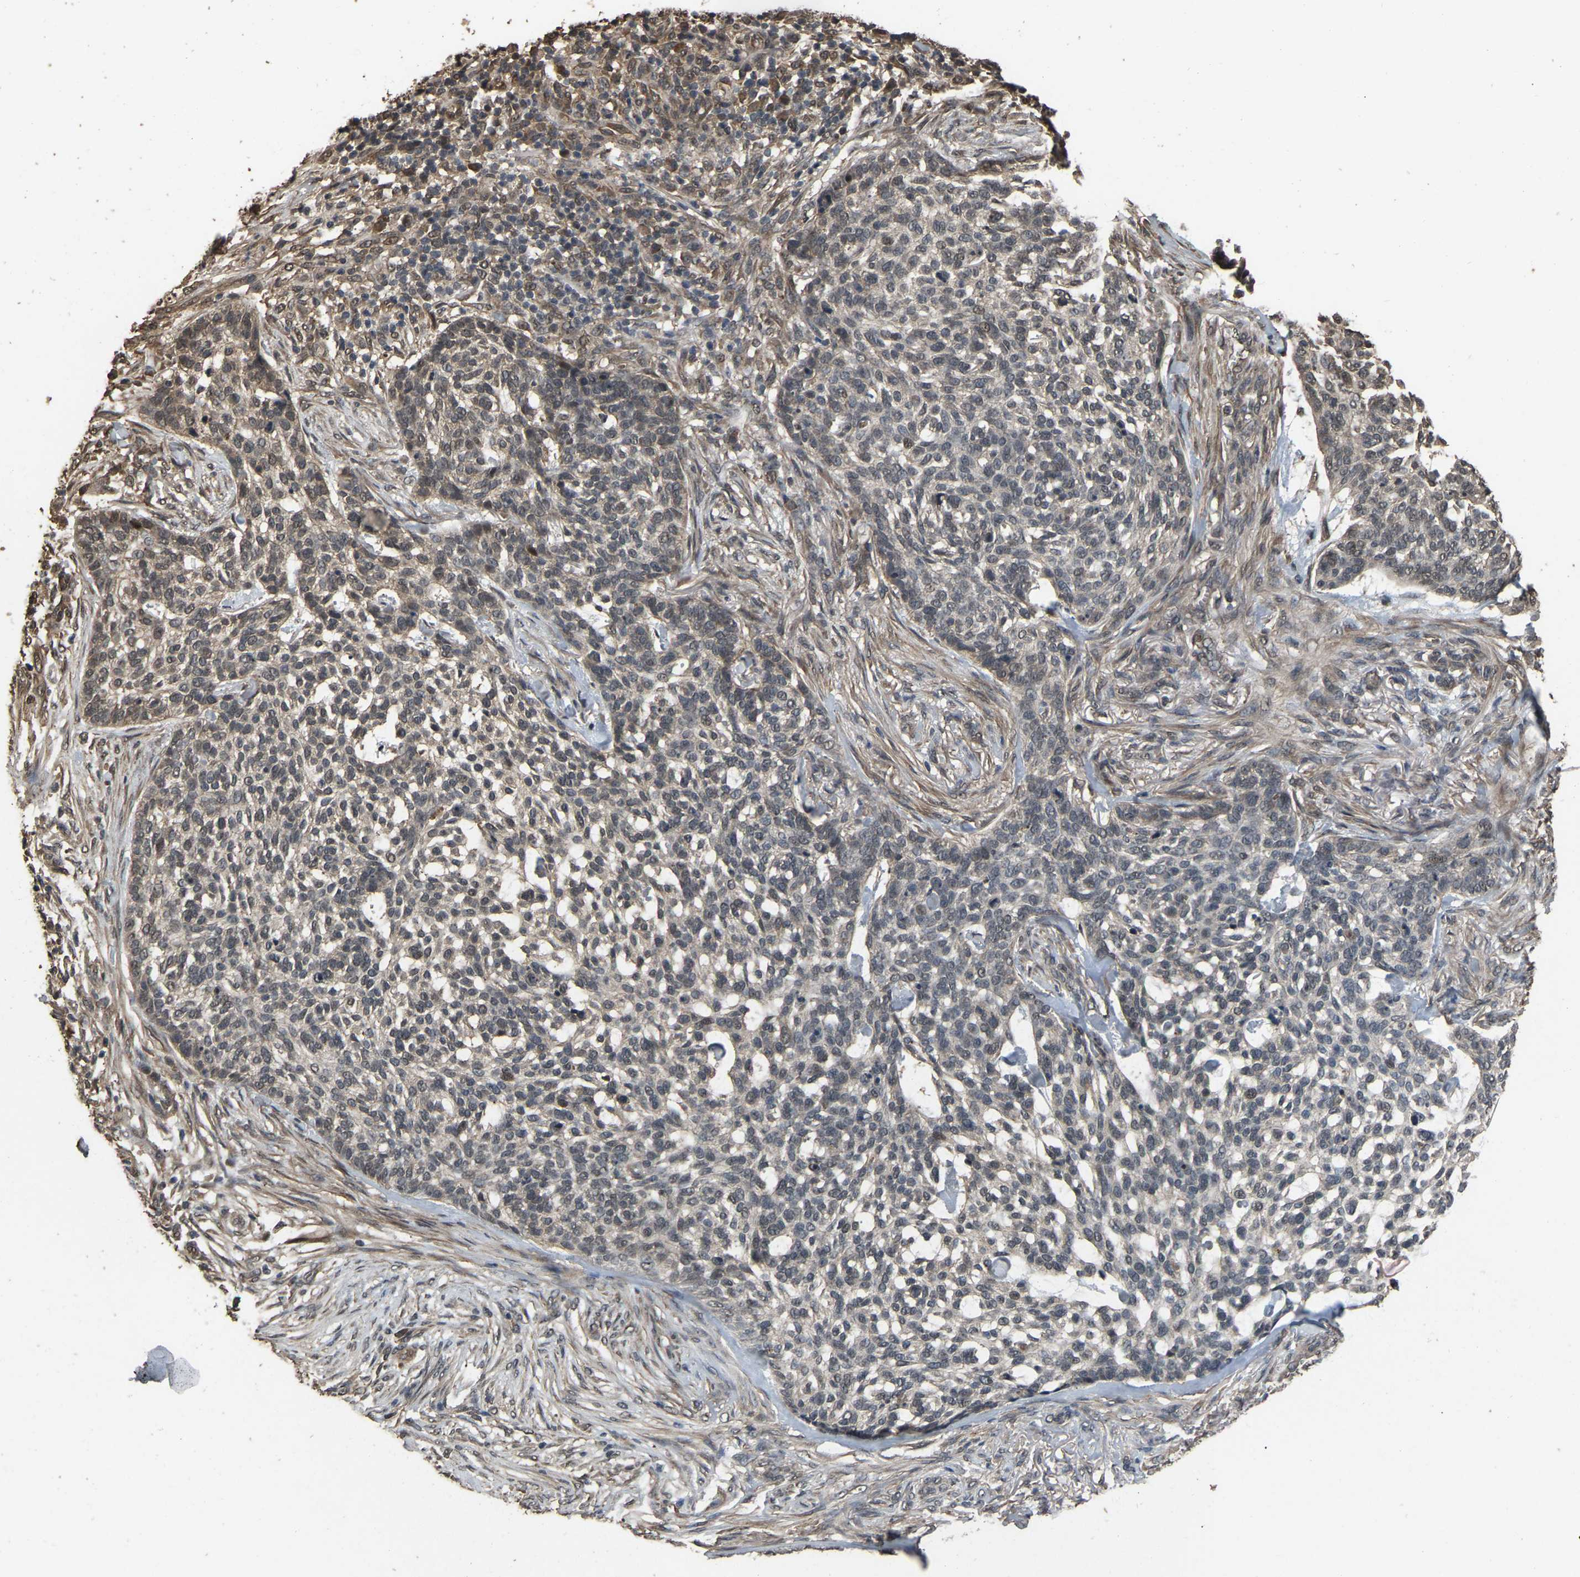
{"staining": {"intensity": "weak", "quantity": "<25%", "location": "cytoplasmic/membranous"}, "tissue": "skin cancer", "cell_type": "Tumor cells", "image_type": "cancer", "snomed": [{"axis": "morphology", "description": "Basal cell carcinoma"}, {"axis": "topography", "description": "Skin"}], "caption": "DAB (3,3'-diaminobenzidine) immunohistochemical staining of skin cancer displays no significant positivity in tumor cells.", "gene": "ARHGAP23", "patient": {"sex": "female", "age": 64}}